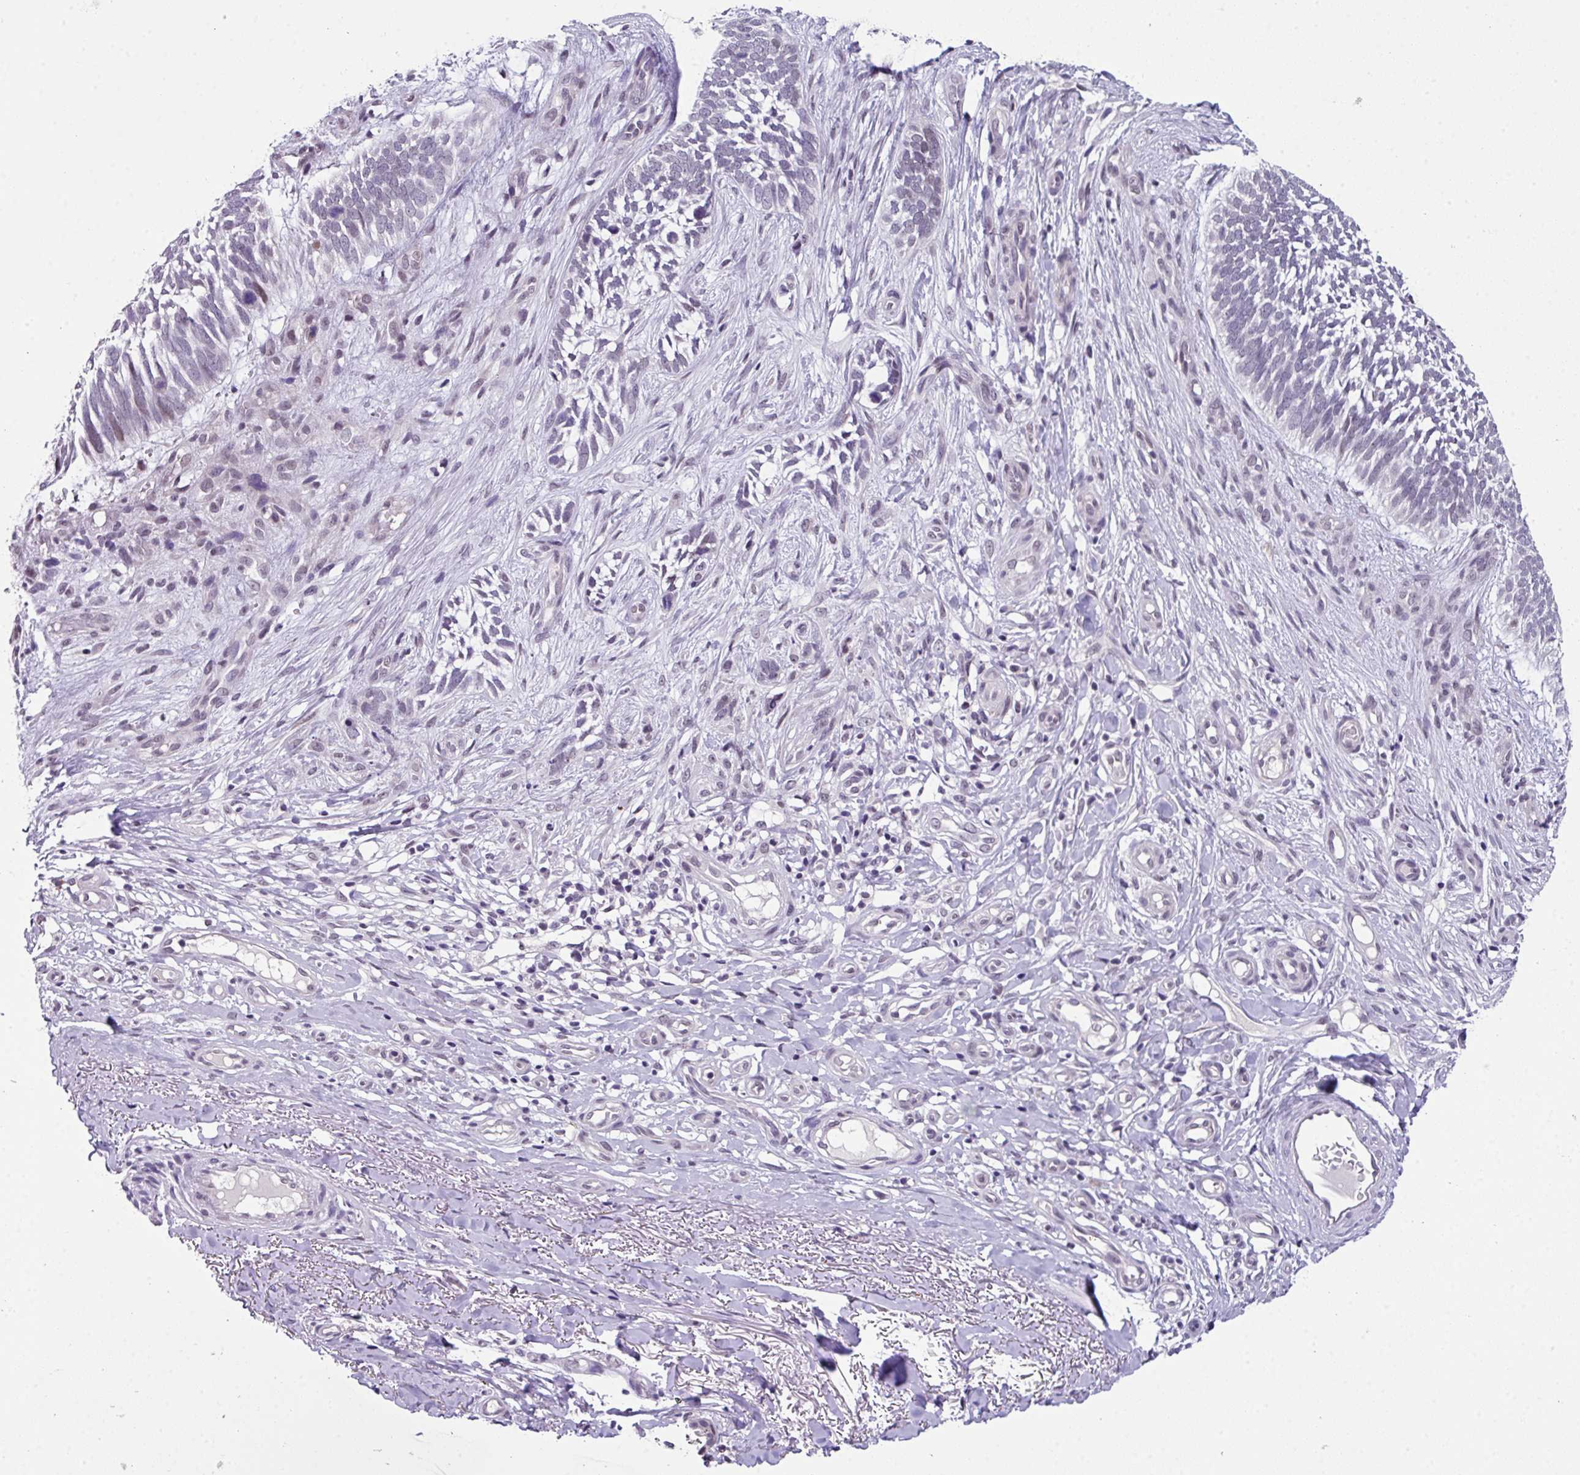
{"staining": {"intensity": "negative", "quantity": "none", "location": "none"}, "tissue": "skin cancer", "cell_type": "Tumor cells", "image_type": "cancer", "snomed": [{"axis": "morphology", "description": "Basal cell carcinoma"}, {"axis": "topography", "description": "Skin"}], "caption": "DAB (3,3'-diaminobenzidine) immunohistochemical staining of human skin cancer (basal cell carcinoma) displays no significant expression in tumor cells. The staining was performed using DAB (3,3'-diaminobenzidine) to visualize the protein expression in brown, while the nuclei were stained in blue with hematoxylin (Magnification: 20x).", "gene": "ZFP3", "patient": {"sex": "male", "age": 88}}